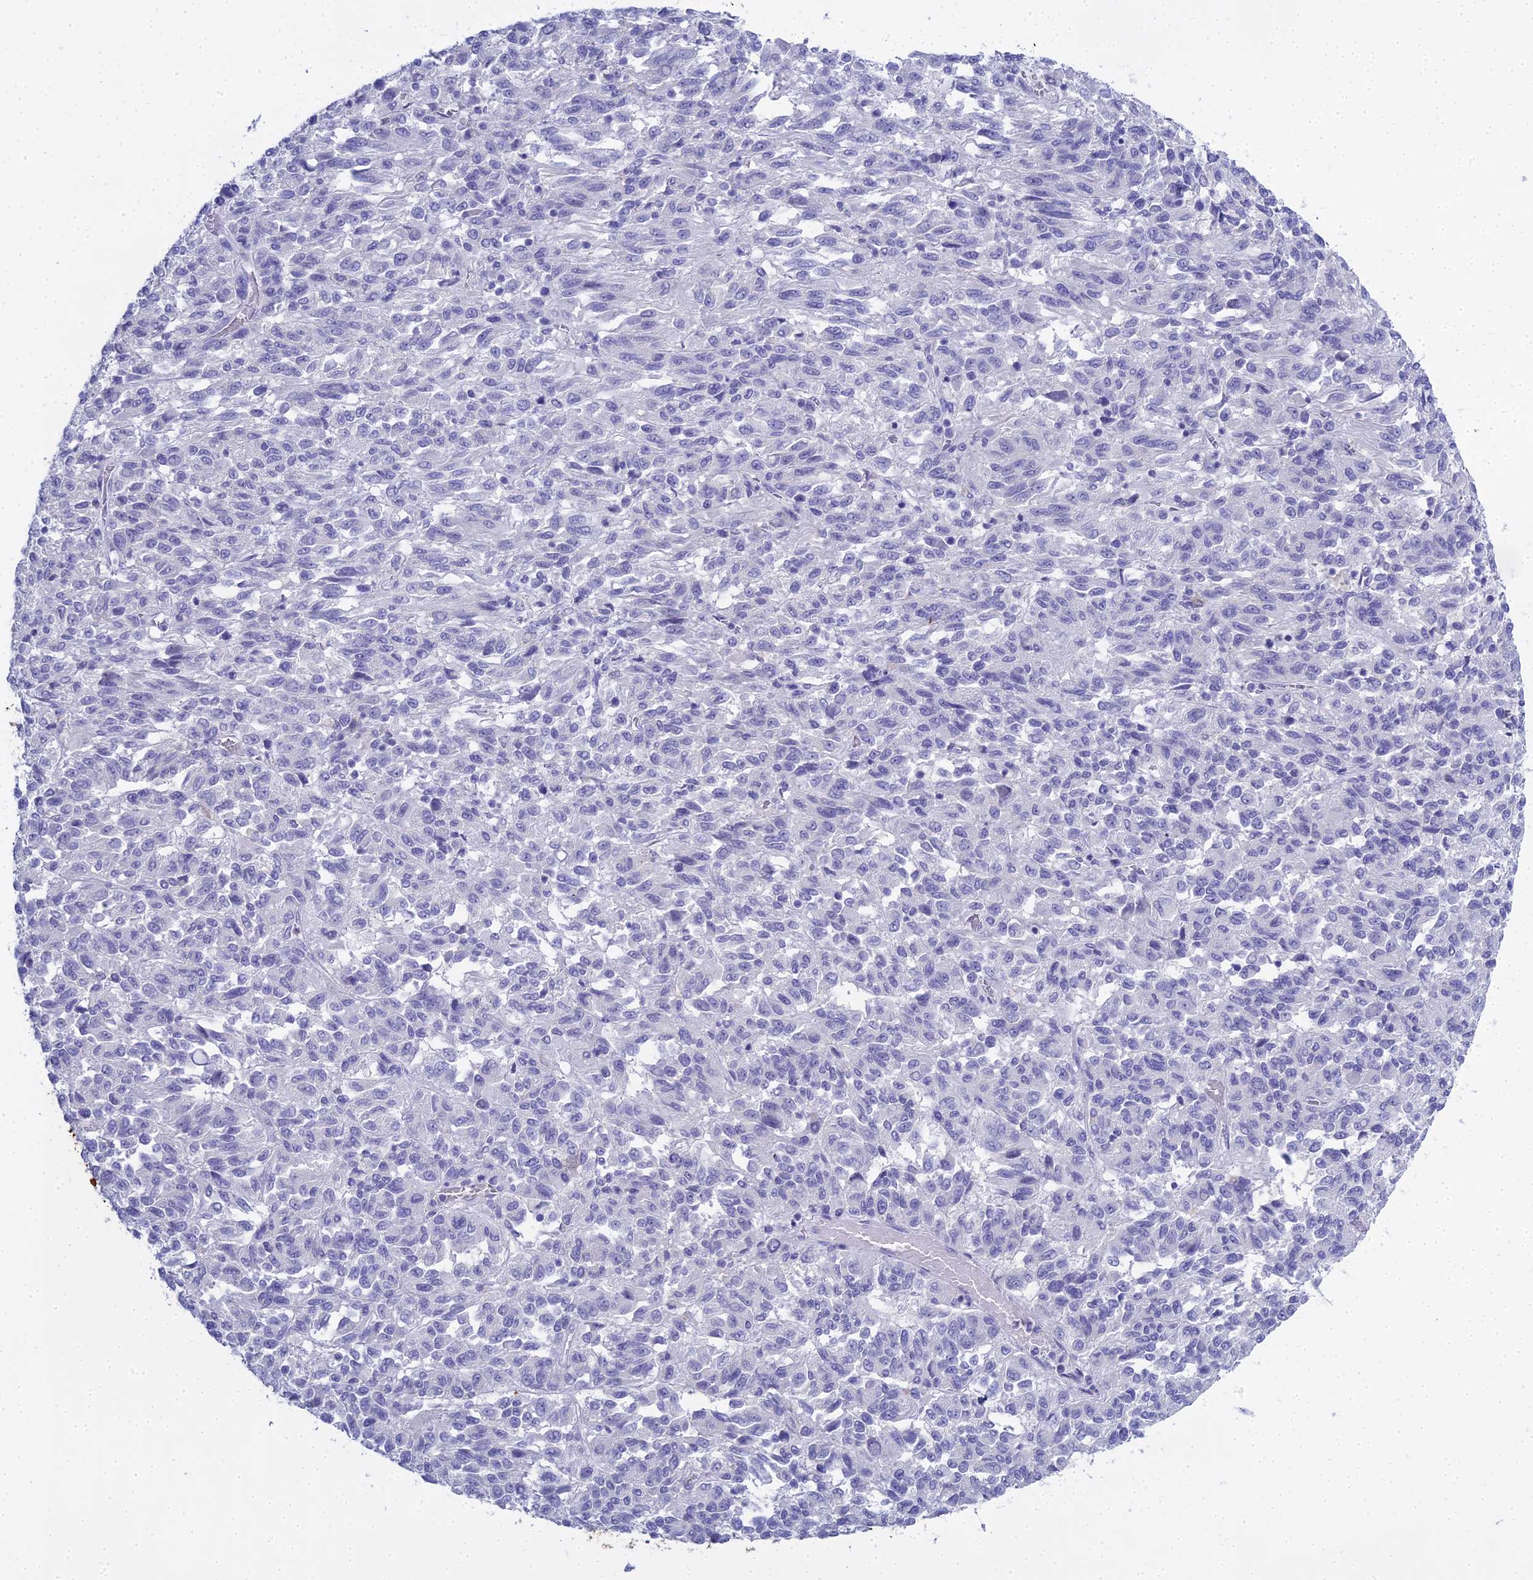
{"staining": {"intensity": "negative", "quantity": "none", "location": "none"}, "tissue": "melanoma", "cell_type": "Tumor cells", "image_type": "cancer", "snomed": [{"axis": "morphology", "description": "Malignant melanoma, Metastatic site"}, {"axis": "topography", "description": "Lung"}], "caption": "DAB (3,3'-diaminobenzidine) immunohistochemical staining of human malignant melanoma (metastatic site) demonstrates no significant staining in tumor cells. (DAB (3,3'-diaminobenzidine) IHC, high magnification).", "gene": "S100A7", "patient": {"sex": "male", "age": 64}}